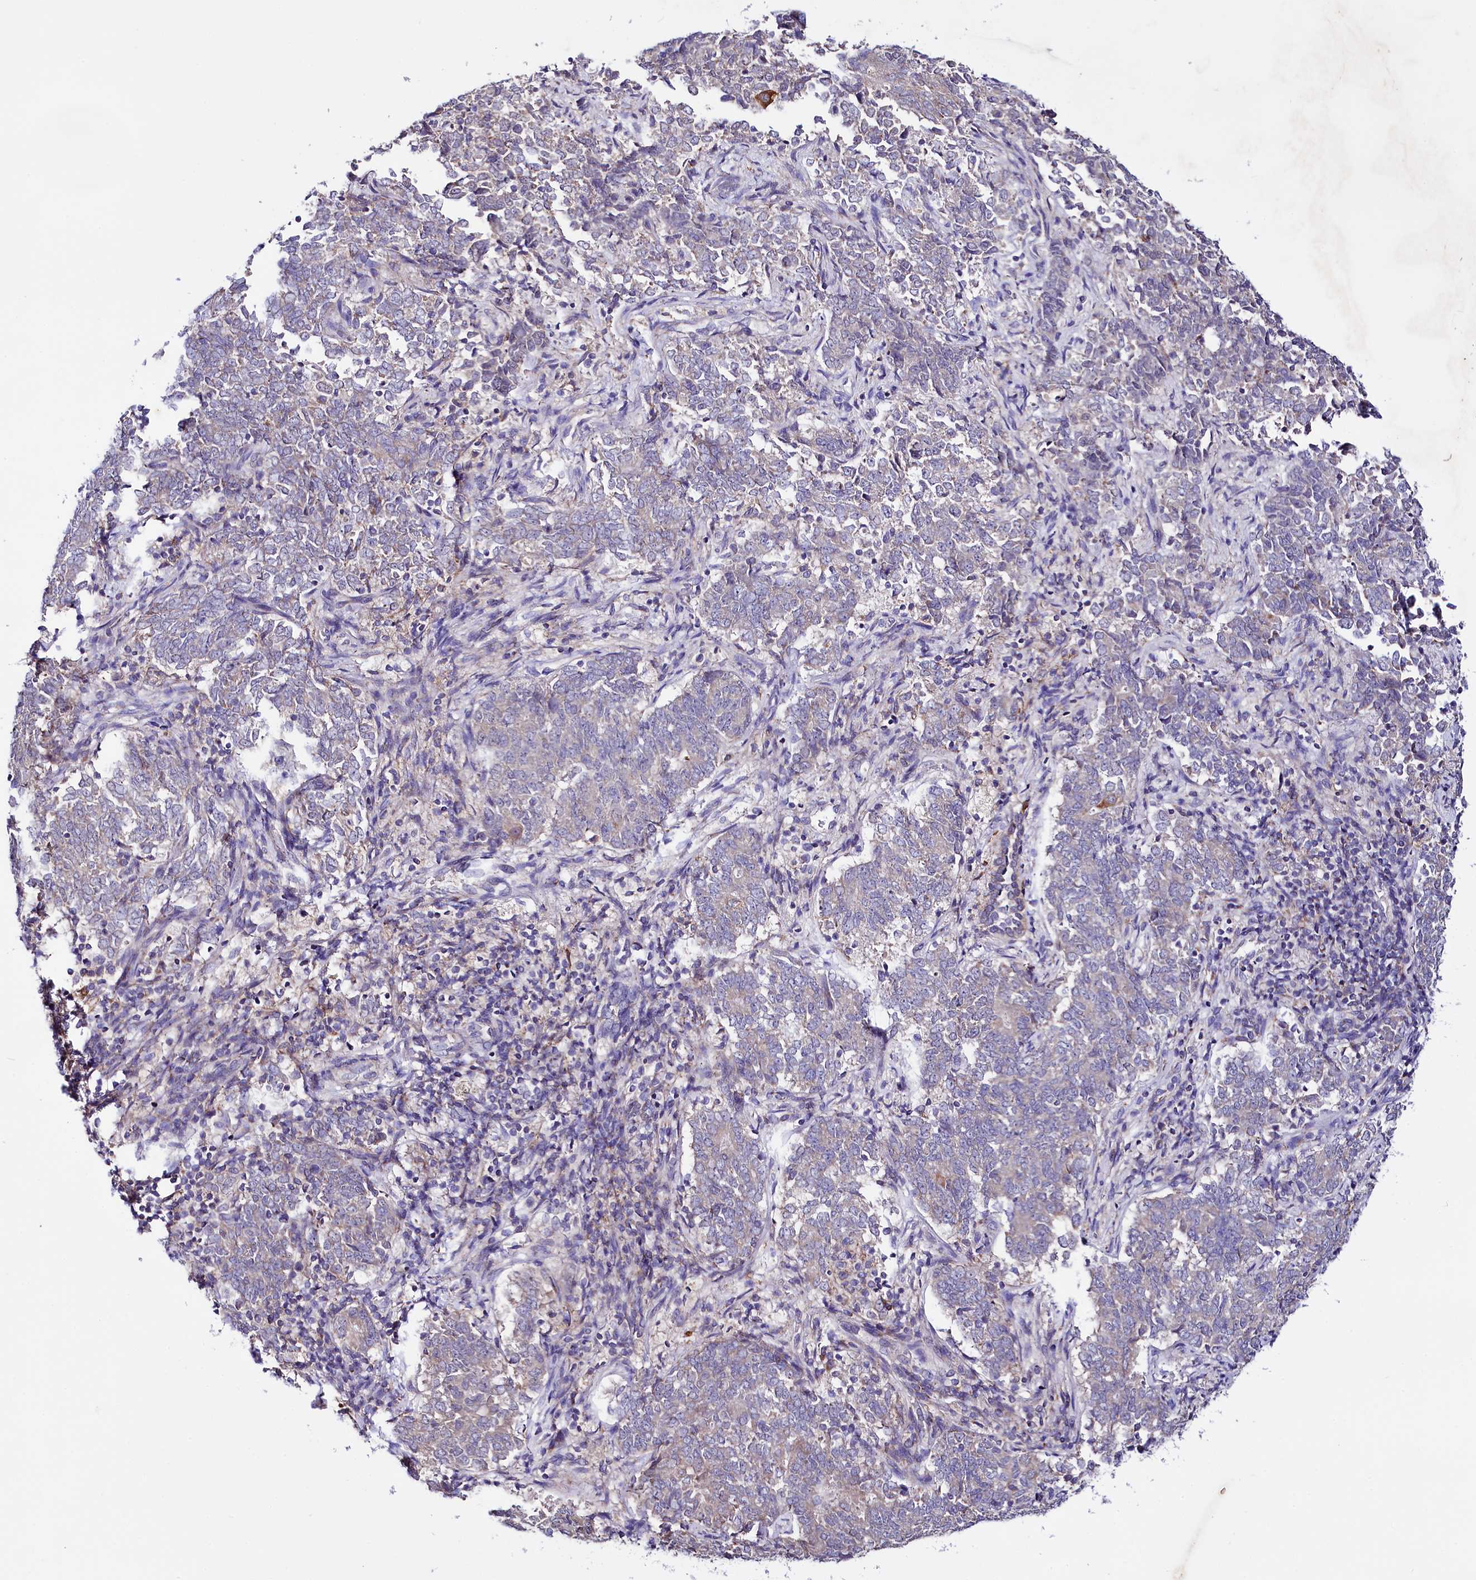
{"staining": {"intensity": "weak", "quantity": "25%-75%", "location": "cytoplasmic/membranous"}, "tissue": "endometrial cancer", "cell_type": "Tumor cells", "image_type": "cancer", "snomed": [{"axis": "morphology", "description": "Adenocarcinoma, NOS"}, {"axis": "topography", "description": "Endometrium"}], "caption": "There is low levels of weak cytoplasmic/membranous positivity in tumor cells of endometrial cancer (adenocarcinoma), as demonstrated by immunohistochemical staining (brown color).", "gene": "CEP295", "patient": {"sex": "female", "age": 80}}